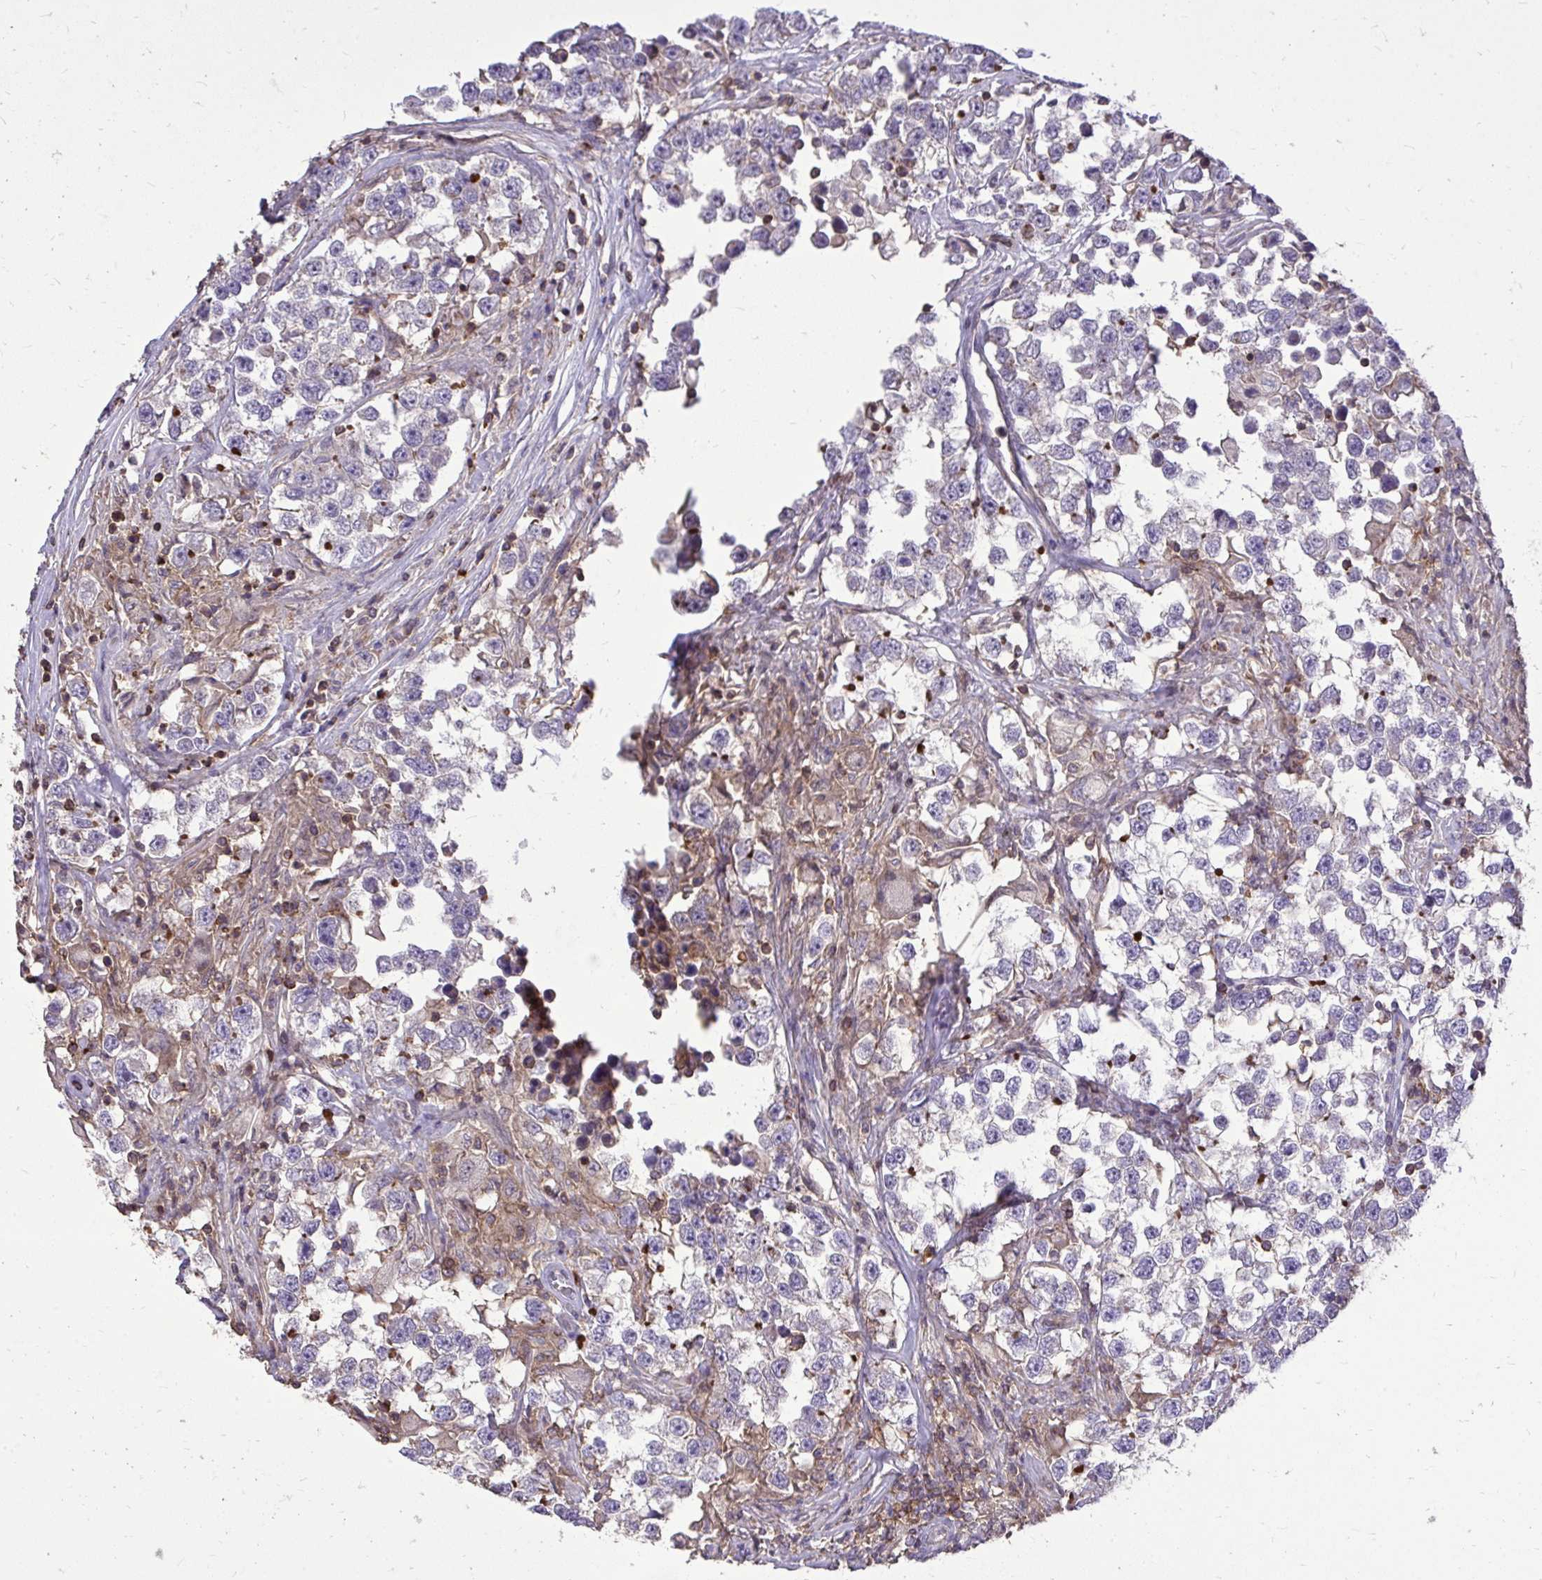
{"staining": {"intensity": "negative", "quantity": "none", "location": "none"}, "tissue": "testis cancer", "cell_type": "Tumor cells", "image_type": "cancer", "snomed": [{"axis": "morphology", "description": "Seminoma, NOS"}, {"axis": "topography", "description": "Testis"}], "caption": "Immunohistochemical staining of seminoma (testis) reveals no significant expression in tumor cells.", "gene": "IGFL2", "patient": {"sex": "male", "age": 46}}